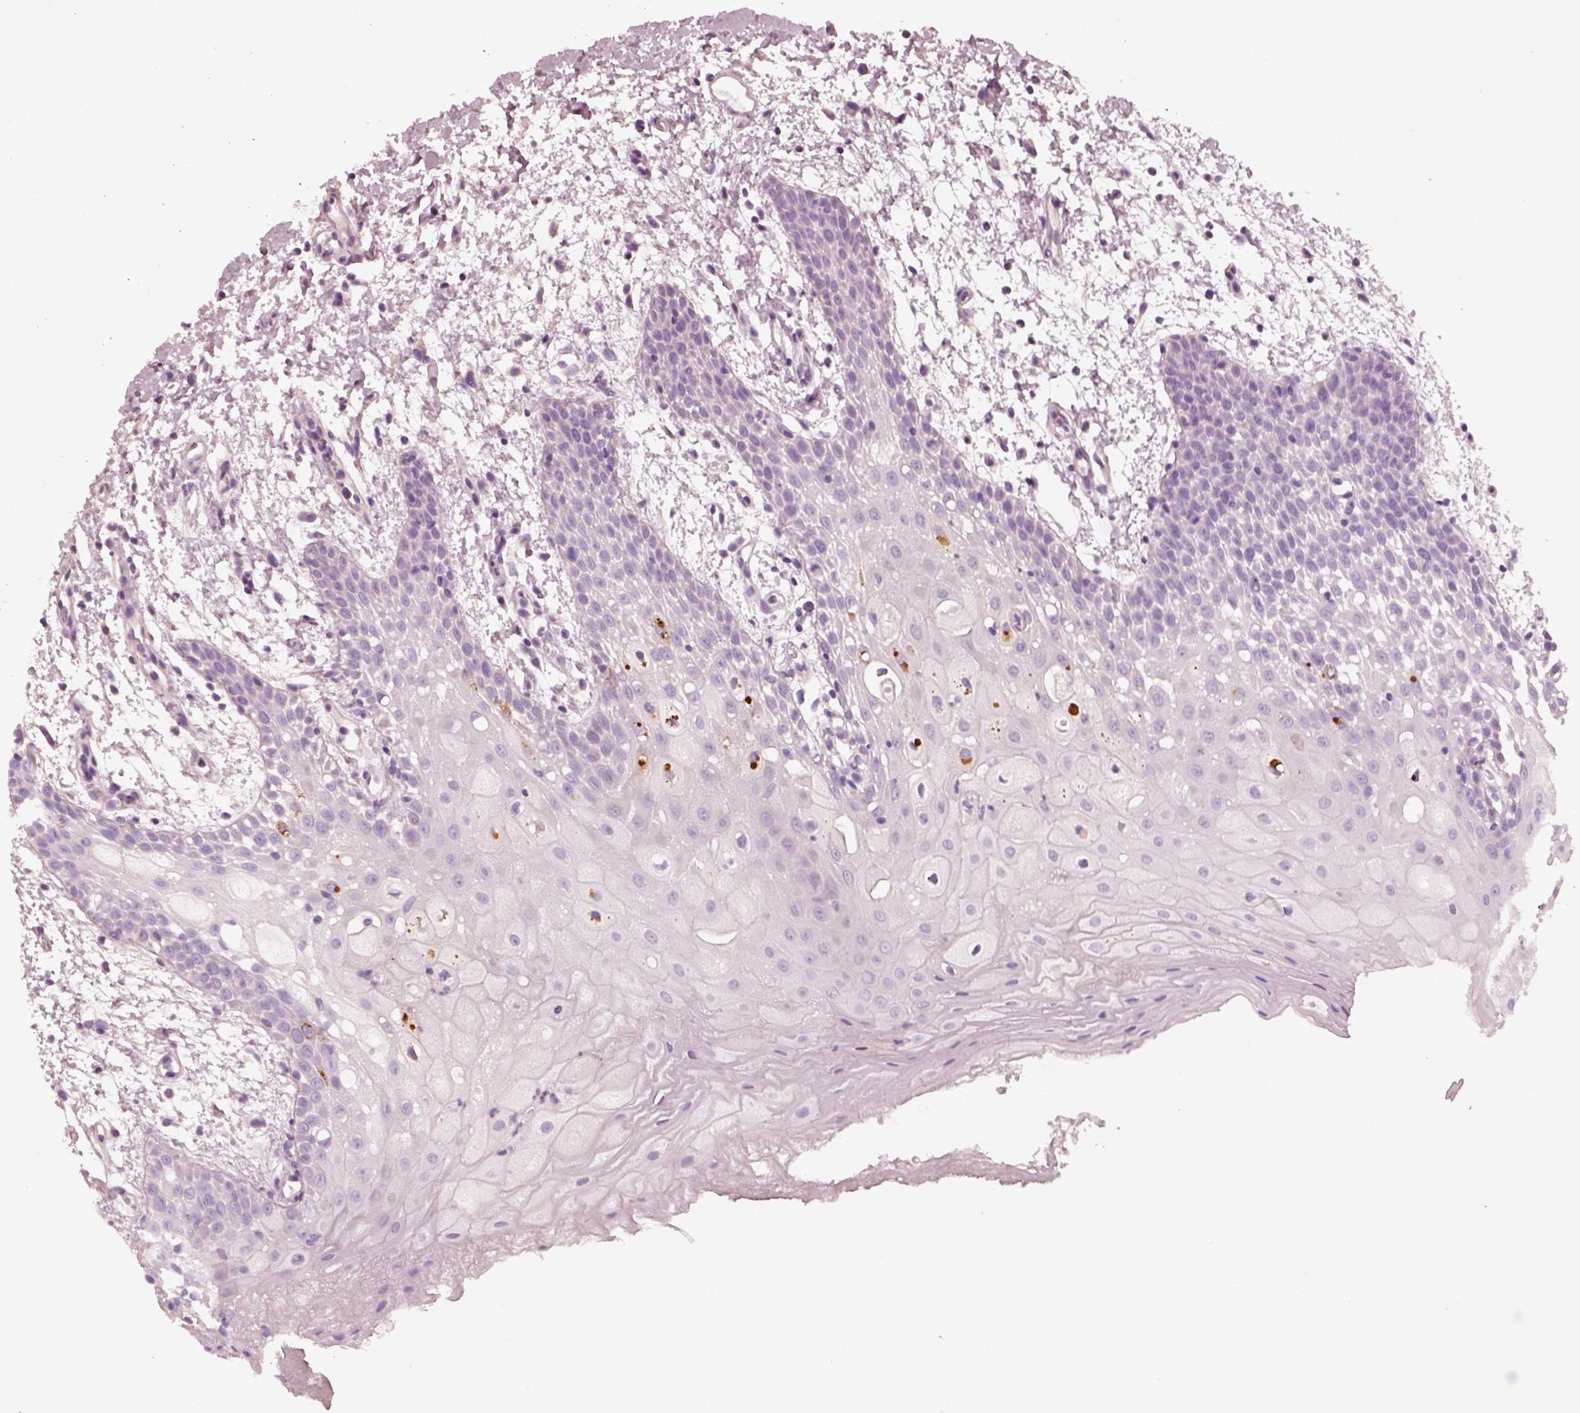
{"staining": {"intensity": "negative", "quantity": "none", "location": "none"}, "tissue": "oral mucosa", "cell_type": "Squamous epithelial cells", "image_type": "normal", "snomed": [{"axis": "morphology", "description": "Normal tissue, NOS"}, {"axis": "morphology", "description": "Squamous cell carcinoma, NOS"}, {"axis": "topography", "description": "Oral tissue"}, {"axis": "topography", "description": "Tounge, NOS"}, {"axis": "topography", "description": "Head-Neck"}], "caption": "The image reveals no significant staining in squamous epithelial cells of oral mucosa. (DAB (3,3'-diaminobenzidine) IHC with hematoxylin counter stain).", "gene": "ZP4", "patient": {"sex": "male", "age": 62}}